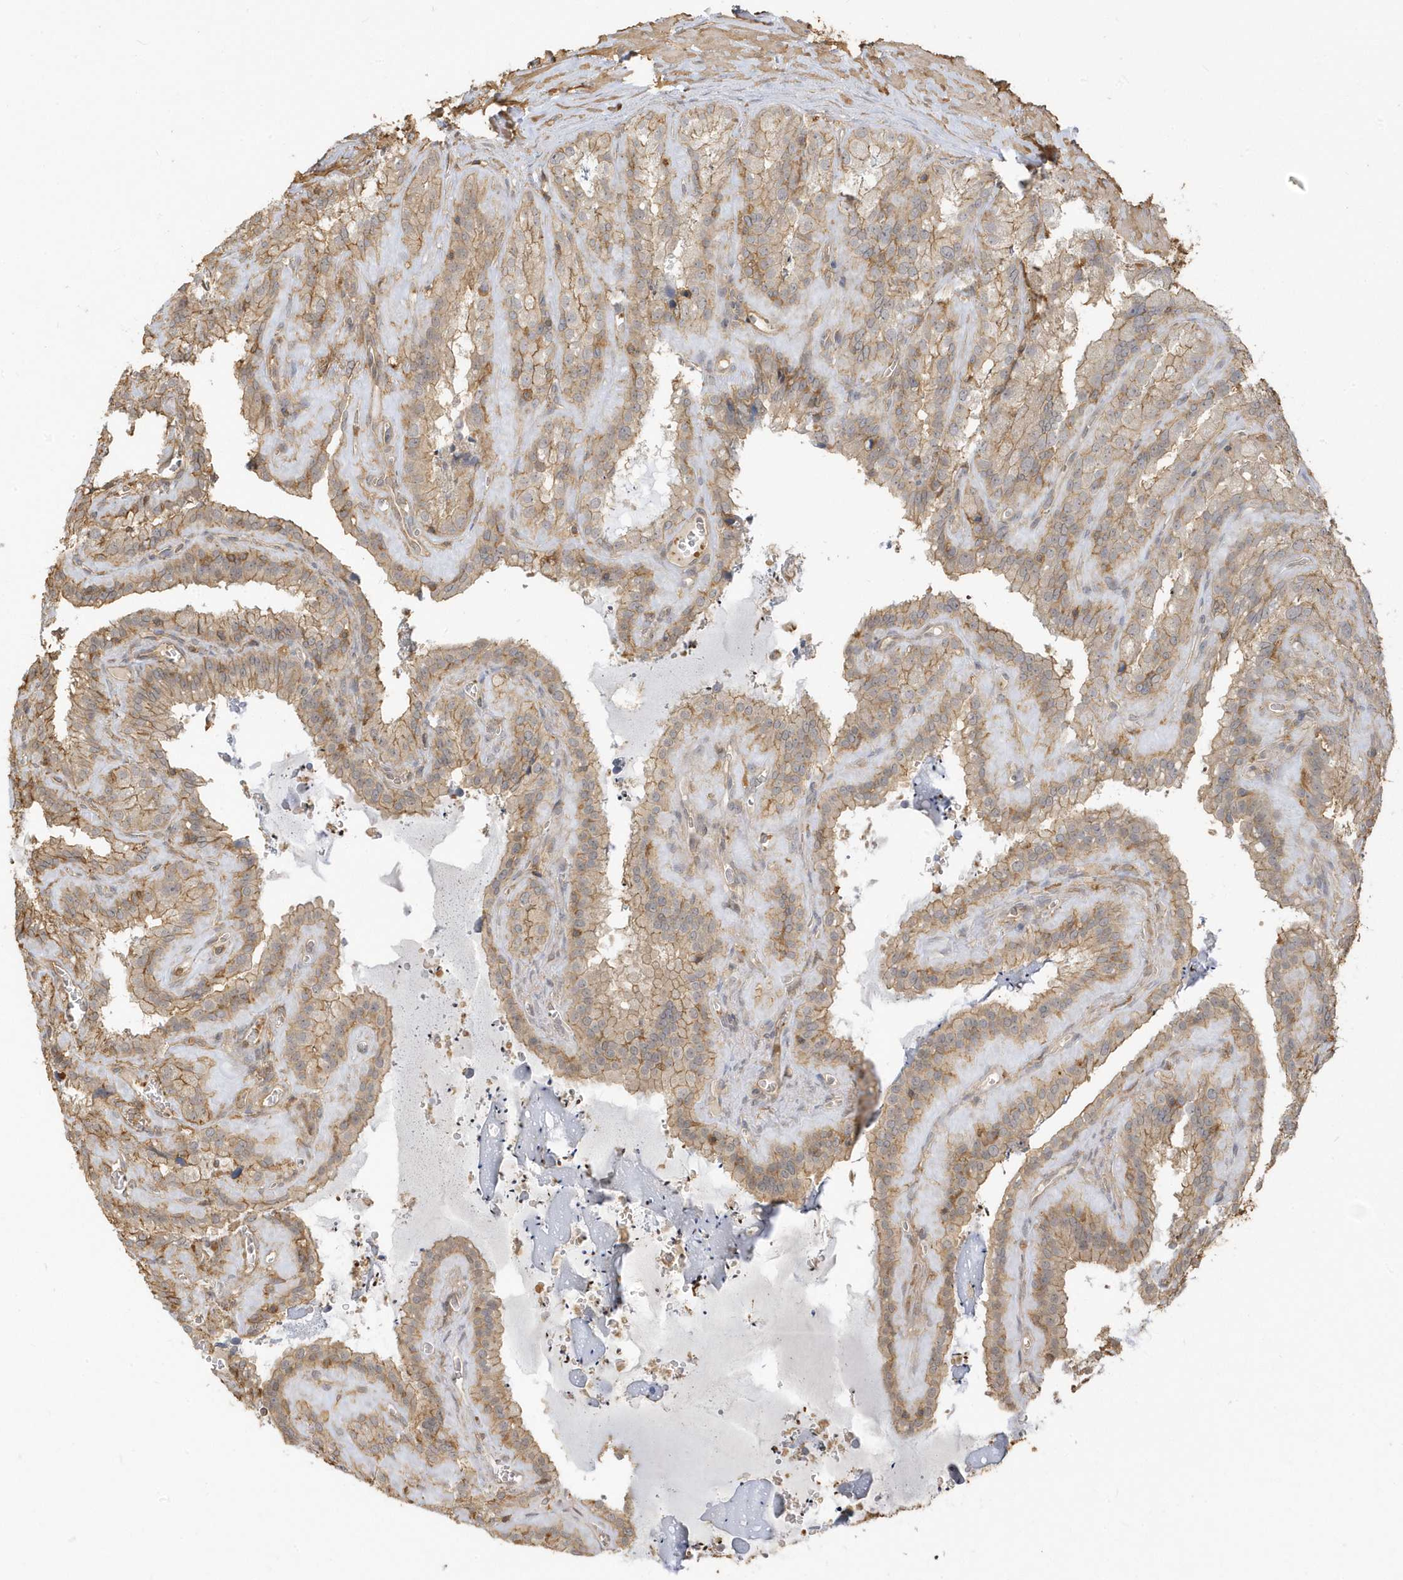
{"staining": {"intensity": "moderate", "quantity": ">75%", "location": "cytoplasmic/membranous"}, "tissue": "seminal vesicle", "cell_type": "Glandular cells", "image_type": "normal", "snomed": [{"axis": "morphology", "description": "Normal tissue, NOS"}, {"axis": "topography", "description": "Prostate"}, {"axis": "topography", "description": "Seminal veicle"}], "caption": "This photomicrograph reveals IHC staining of normal seminal vesicle, with medium moderate cytoplasmic/membranous staining in about >75% of glandular cells.", "gene": "ZBTB8A", "patient": {"sex": "male", "age": 59}}